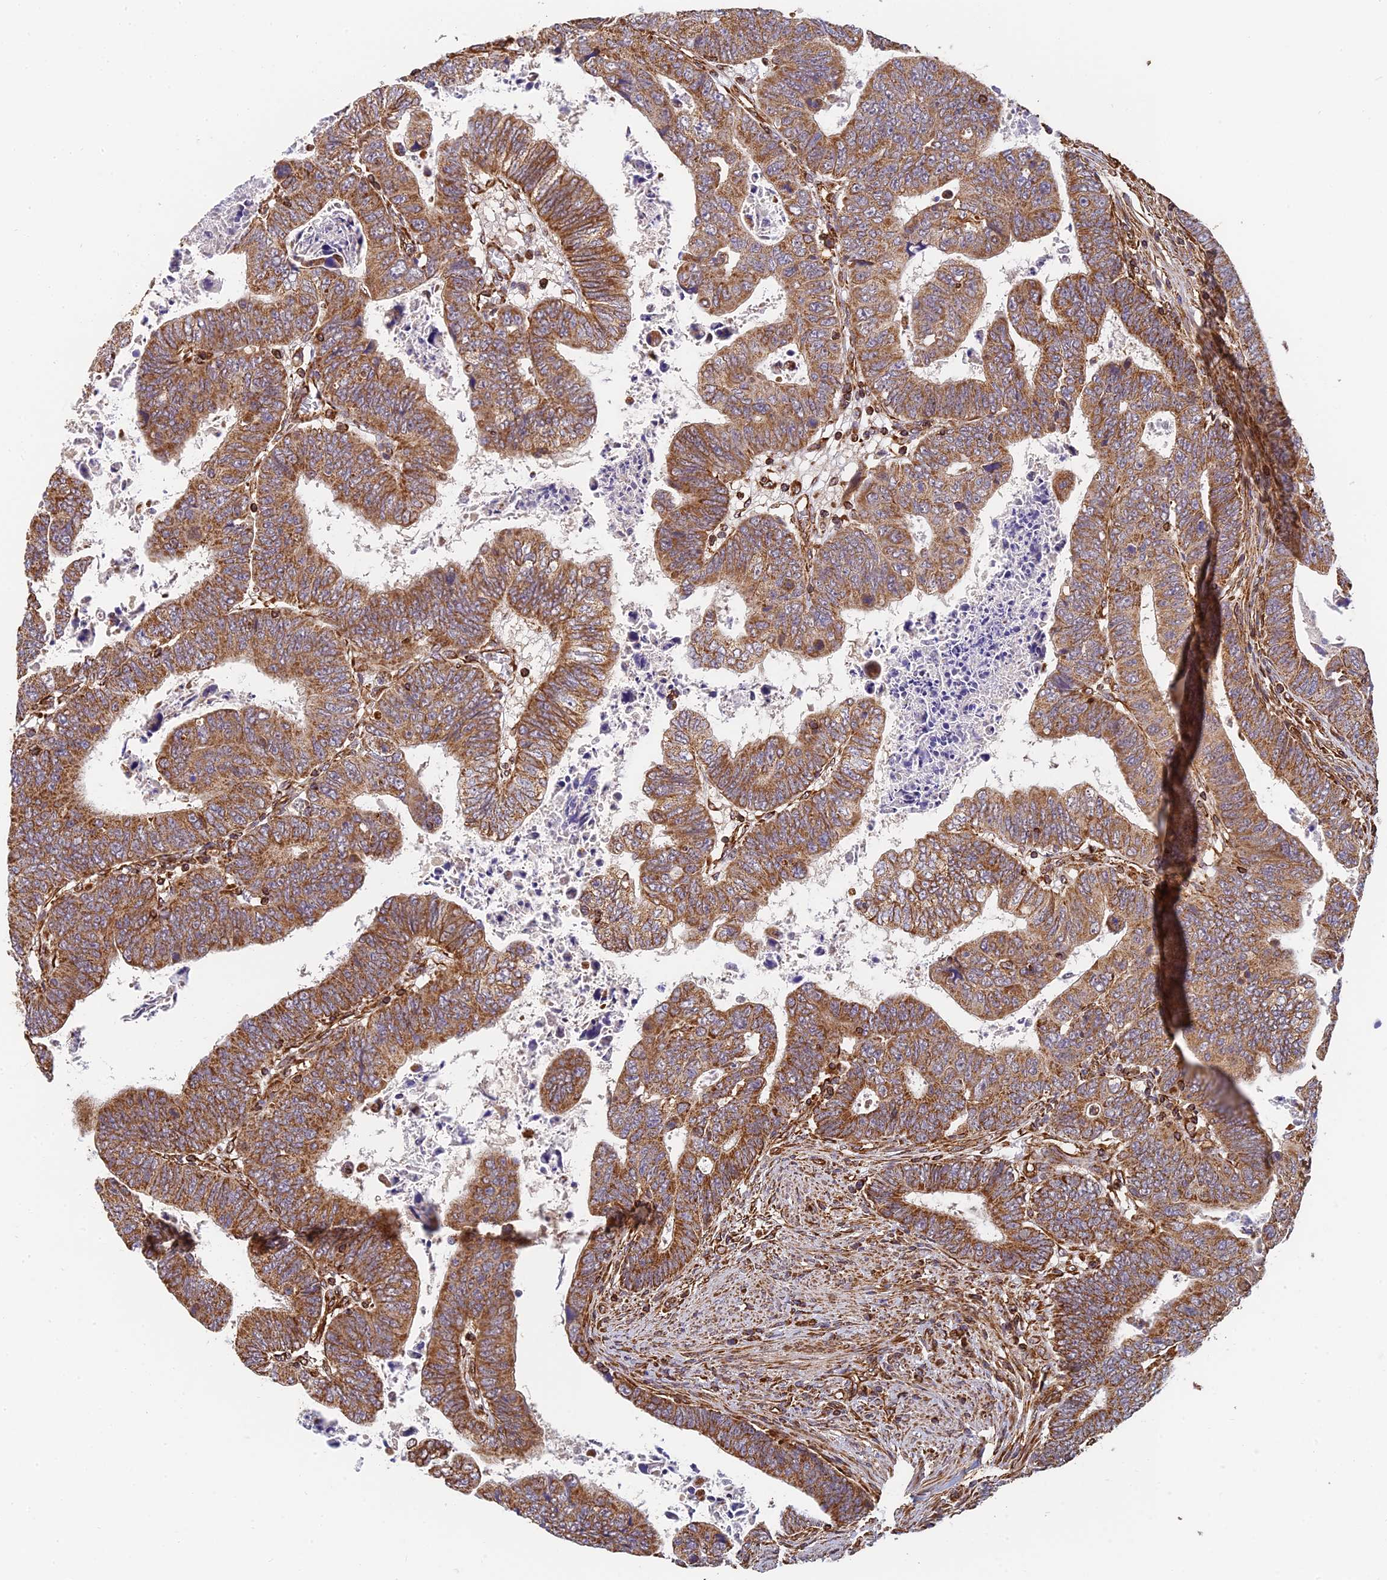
{"staining": {"intensity": "strong", "quantity": ">75%", "location": "cytoplasmic/membranous"}, "tissue": "colorectal cancer", "cell_type": "Tumor cells", "image_type": "cancer", "snomed": [{"axis": "morphology", "description": "Normal tissue, NOS"}, {"axis": "morphology", "description": "Adenocarcinoma, NOS"}, {"axis": "topography", "description": "Rectum"}], "caption": "Protein expression analysis of human colorectal cancer (adenocarcinoma) reveals strong cytoplasmic/membranous staining in approximately >75% of tumor cells.", "gene": "DSTYK", "patient": {"sex": "female", "age": 65}}